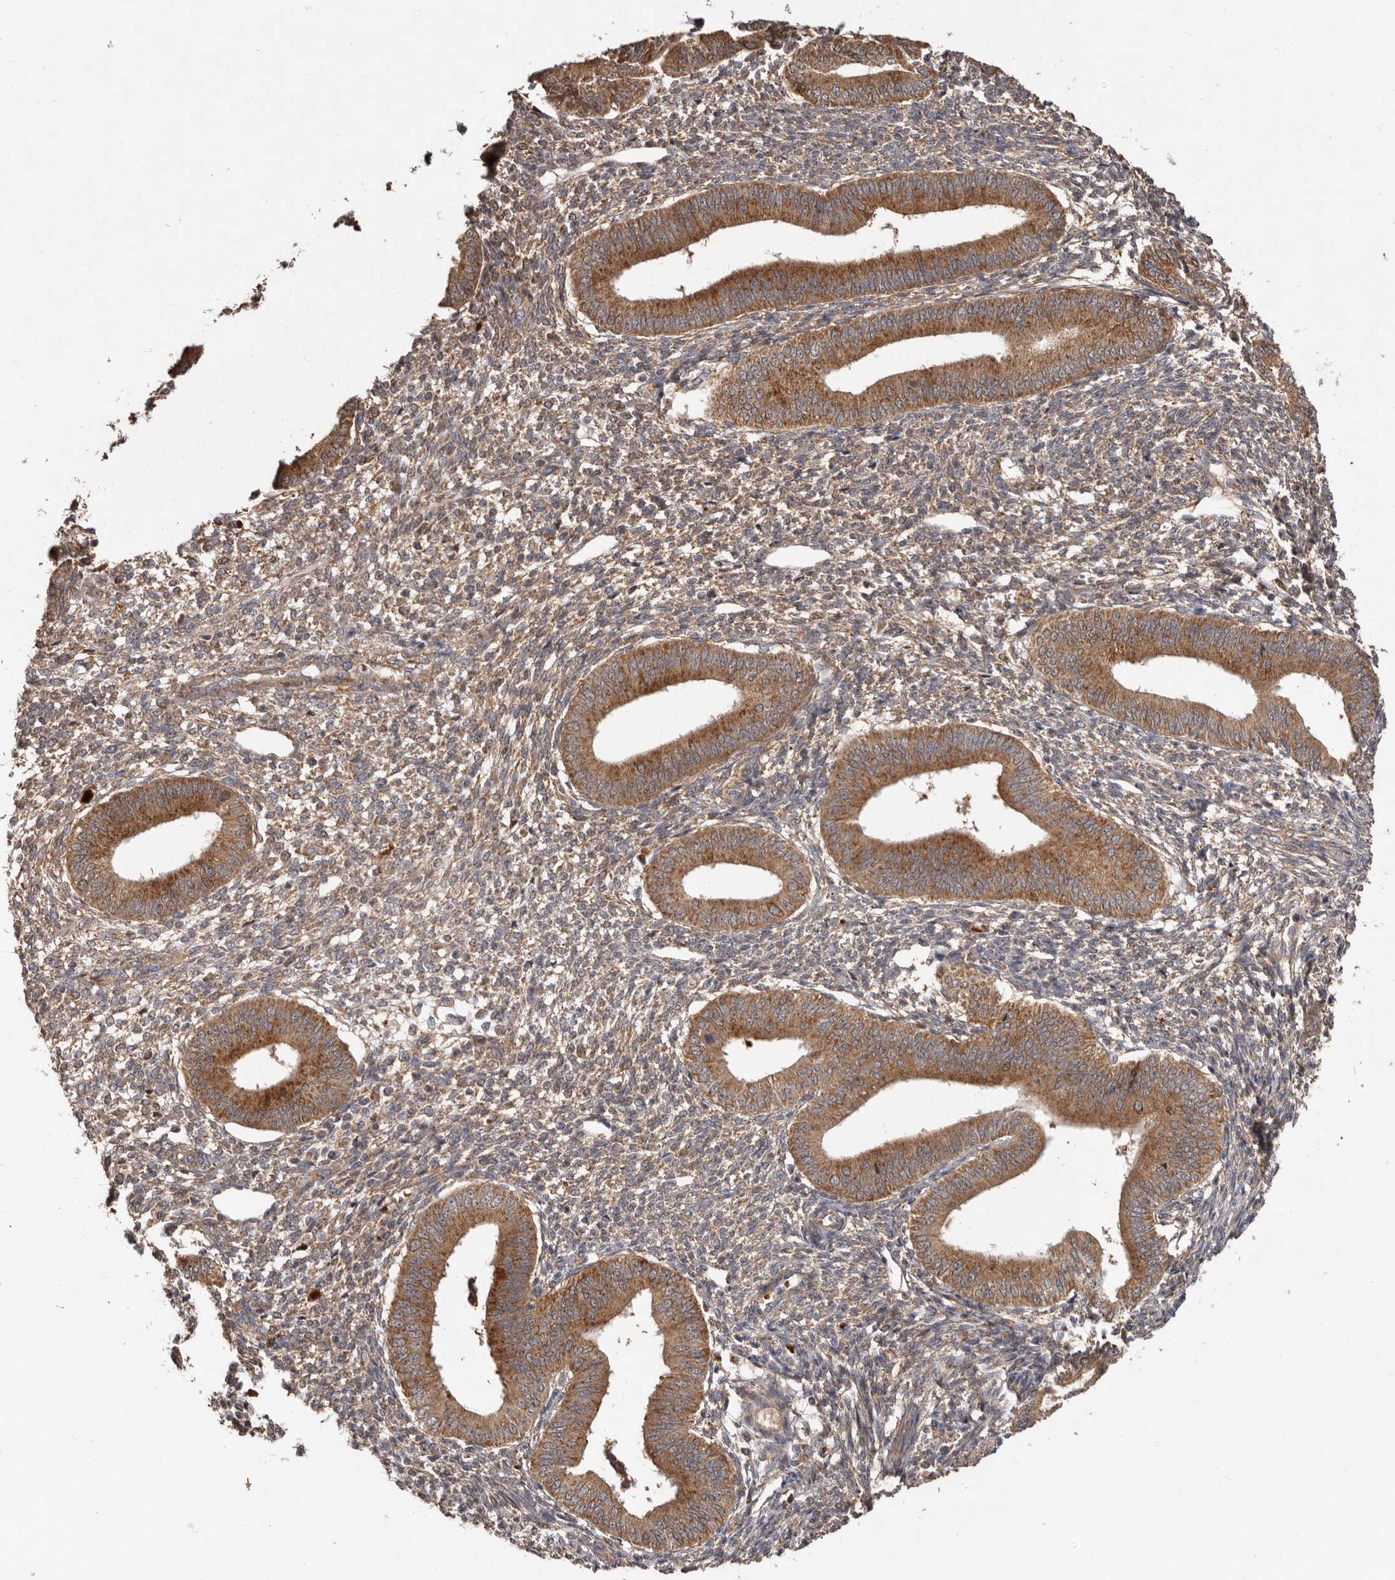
{"staining": {"intensity": "moderate", "quantity": ">75%", "location": "cytoplasmic/membranous"}, "tissue": "endometrium", "cell_type": "Cells in endometrial stroma", "image_type": "normal", "snomed": [{"axis": "morphology", "description": "Normal tissue, NOS"}, {"axis": "topography", "description": "Endometrium"}], "caption": "This histopathology image reveals IHC staining of unremarkable human endometrium, with medium moderate cytoplasmic/membranous expression in about >75% of cells in endometrial stroma.", "gene": "GOT1L1", "patient": {"sex": "female", "age": 46}}